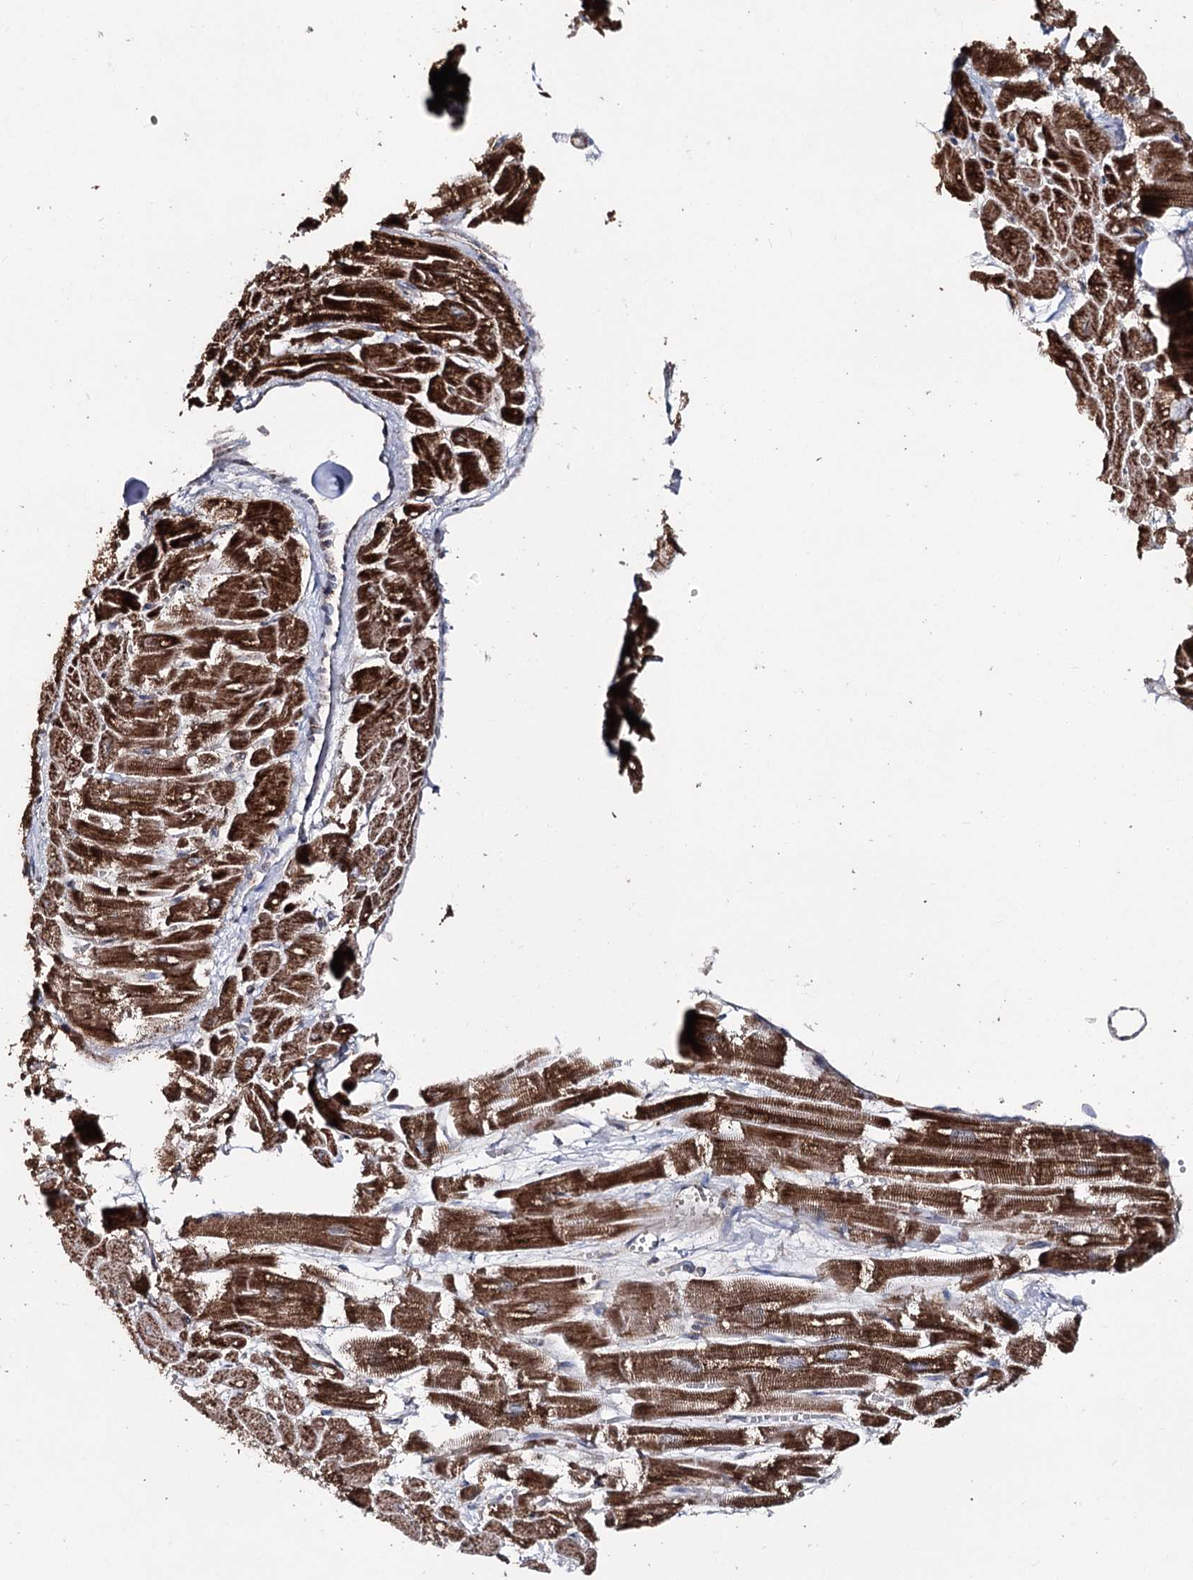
{"staining": {"intensity": "strong", "quantity": ">75%", "location": "cytoplasmic/membranous"}, "tissue": "heart muscle", "cell_type": "Cardiomyocytes", "image_type": "normal", "snomed": [{"axis": "morphology", "description": "Normal tissue, NOS"}, {"axis": "topography", "description": "Heart"}], "caption": "Heart muscle stained with a brown dye reveals strong cytoplasmic/membranous positive staining in about >75% of cardiomyocytes.", "gene": "MINDY3", "patient": {"sex": "male", "age": 54}}